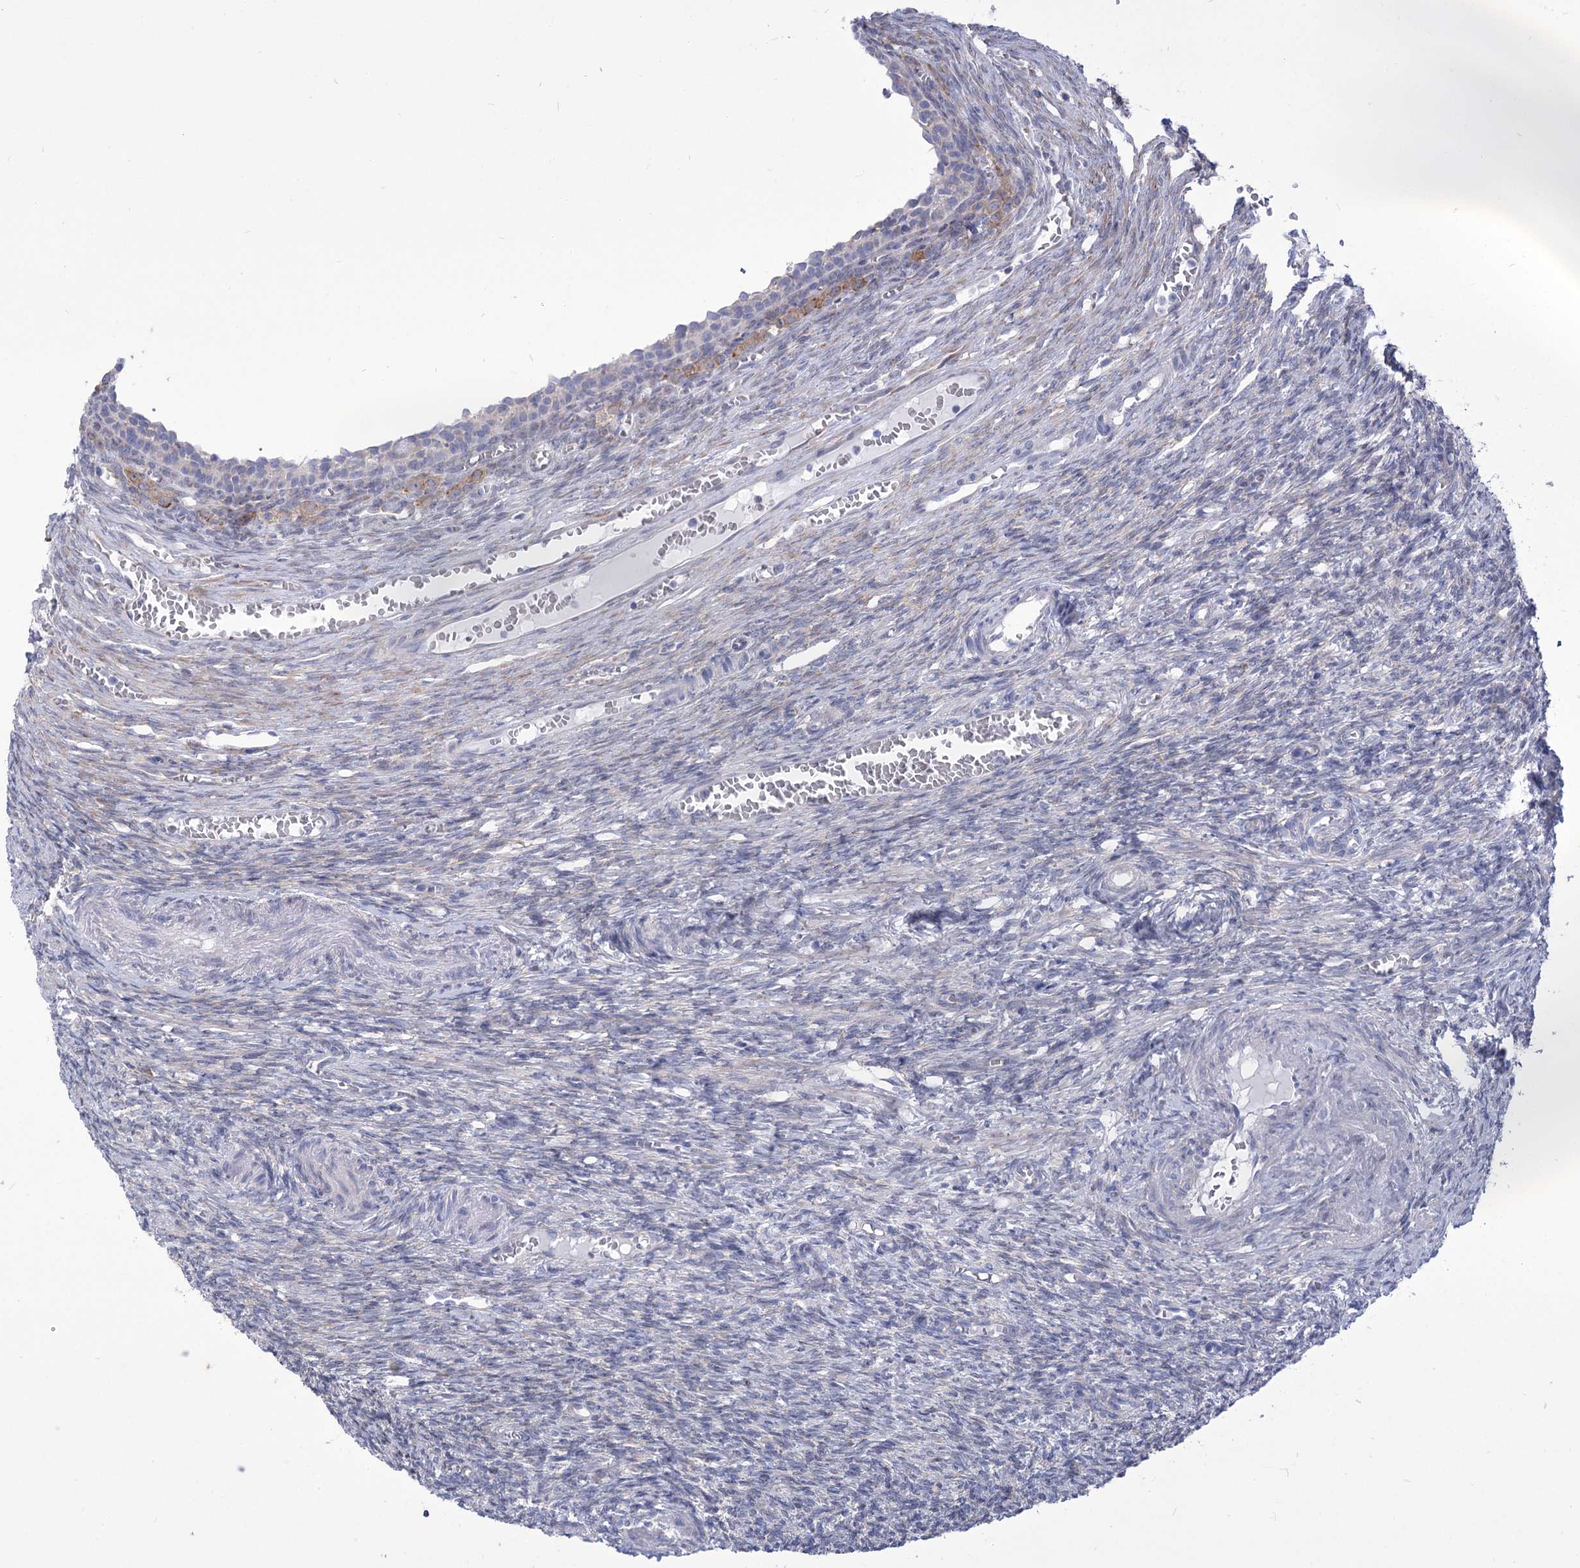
{"staining": {"intensity": "negative", "quantity": "none", "location": "none"}, "tissue": "ovary", "cell_type": "Follicle cells", "image_type": "normal", "snomed": [{"axis": "morphology", "description": "Normal tissue, NOS"}, {"axis": "topography", "description": "Ovary"}], "caption": "Micrograph shows no protein expression in follicle cells of benign ovary. (IHC, brightfield microscopy, high magnification).", "gene": "STT3B", "patient": {"sex": "female", "age": 27}}